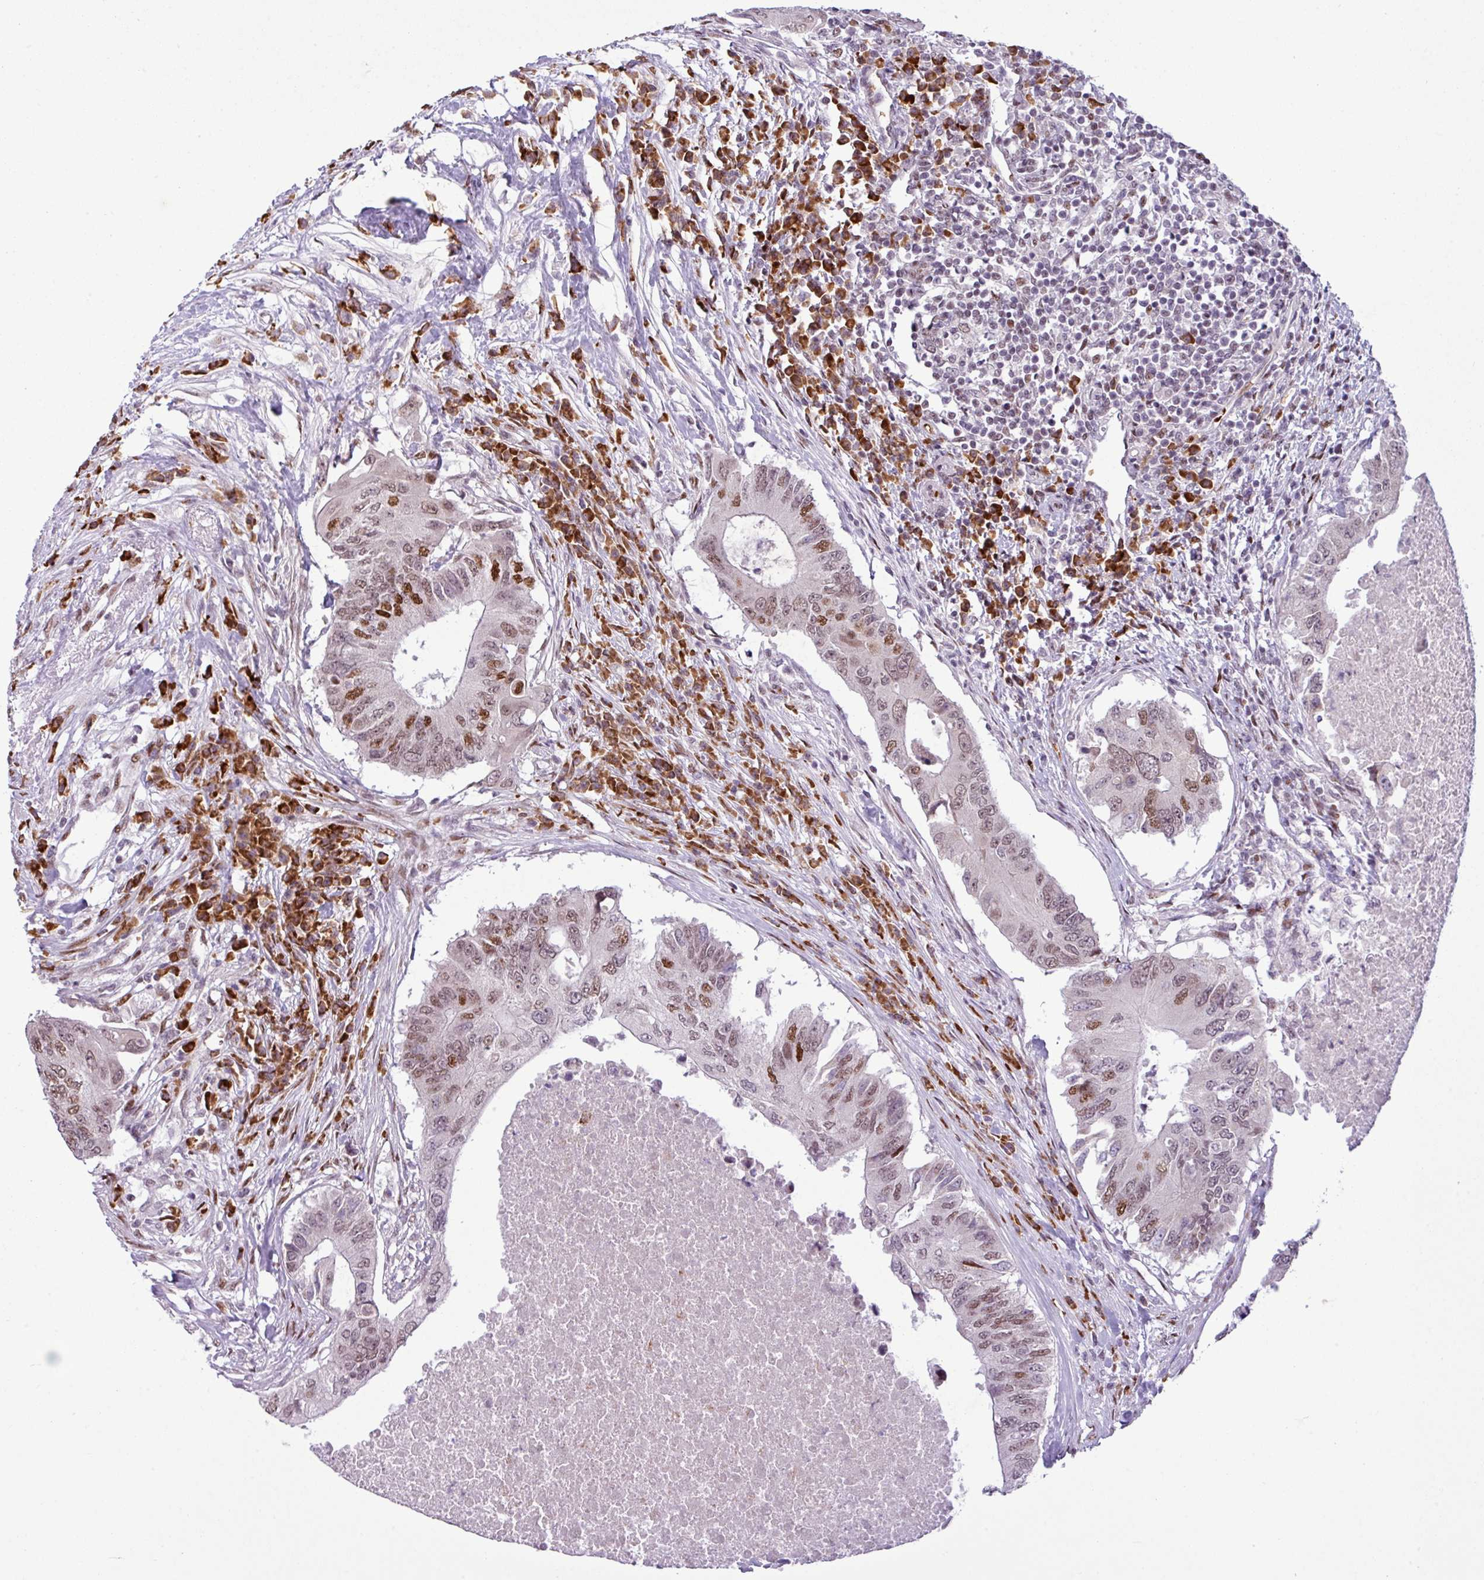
{"staining": {"intensity": "moderate", "quantity": "25%-75%", "location": "nuclear"}, "tissue": "colorectal cancer", "cell_type": "Tumor cells", "image_type": "cancer", "snomed": [{"axis": "morphology", "description": "Adenocarcinoma, NOS"}, {"axis": "topography", "description": "Colon"}], "caption": "High-power microscopy captured an immunohistochemistry (IHC) photomicrograph of colorectal cancer, revealing moderate nuclear staining in approximately 25%-75% of tumor cells.", "gene": "PRDM5", "patient": {"sex": "male", "age": 71}}